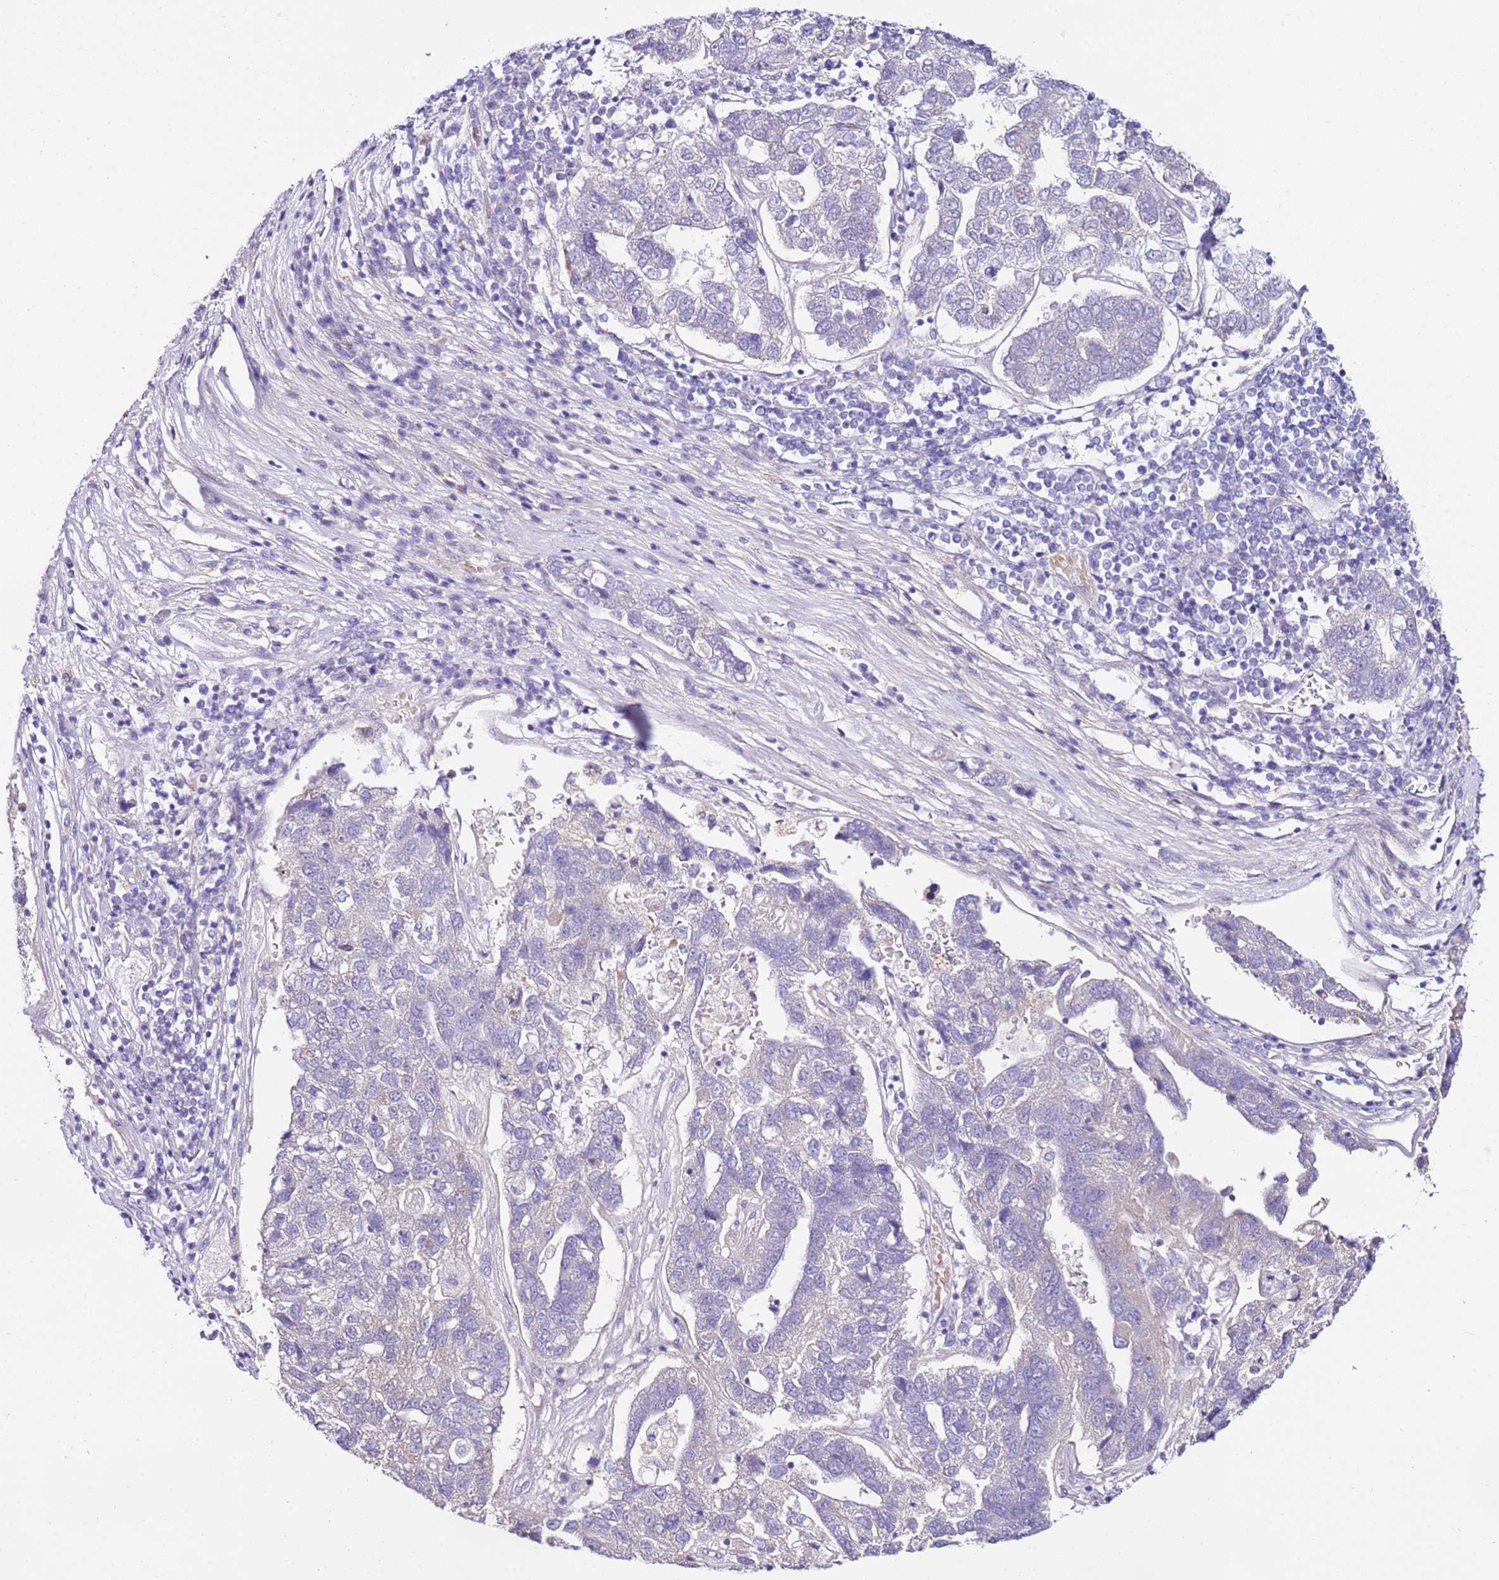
{"staining": {"intensity": "negative", "quantity": "none", "location": "none"}, "tissue": "pancreatic cancer", "cell_type": "Tumor cells", "image_type": "cancer", "snomed": [{"axis": "morphology", "description": "Adenocarcinoma, NOS"}, {"axis": "topography", "description": "Pancreas"}], "caption": "An image of pancreatic cancer stained for a protein reveals no brown staining in tumor cells.", "gene": "HGD", "patient": {"sex": "female", "age": 61}}